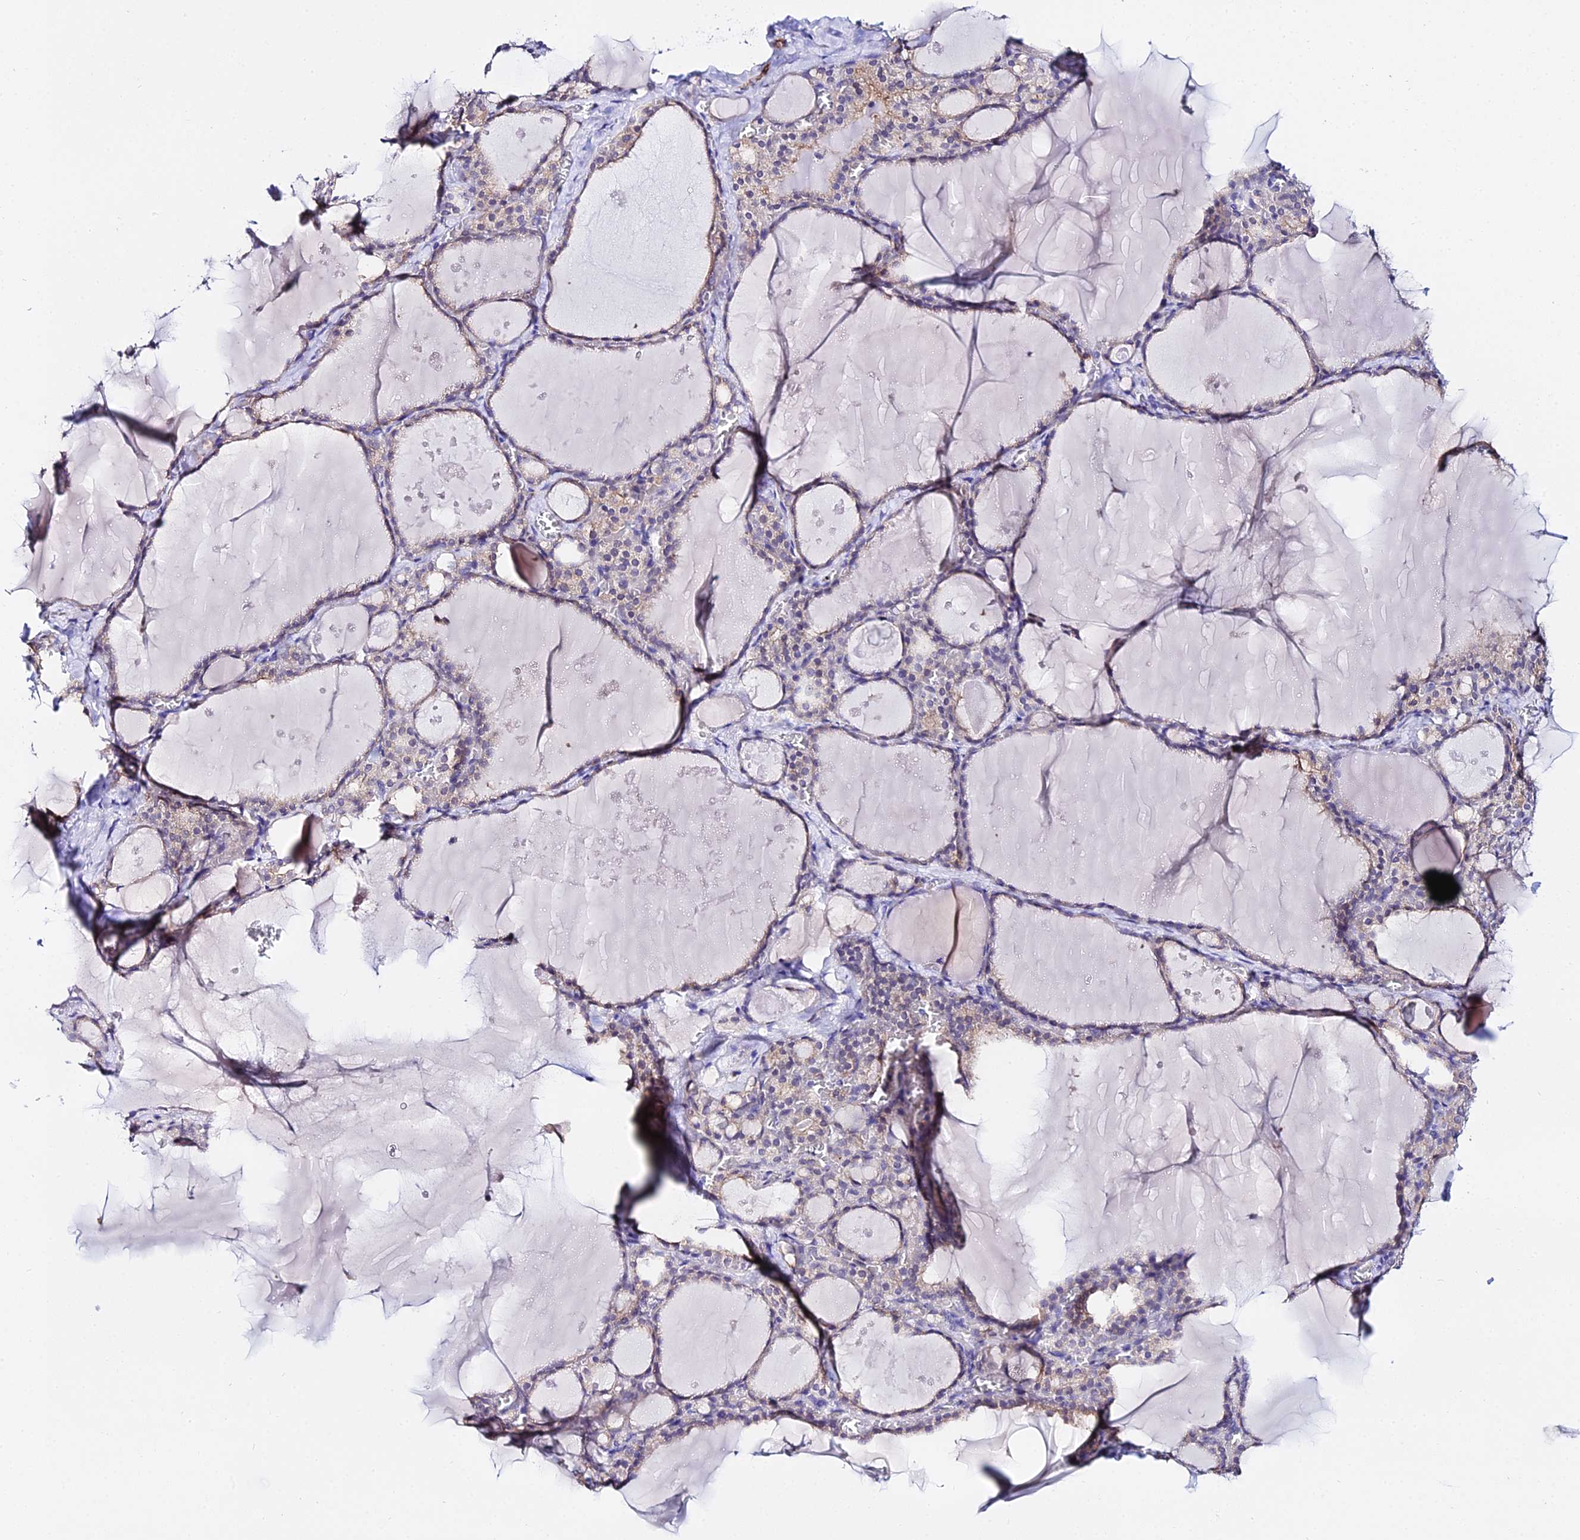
{"staining": {"intensity": "weak", "quantity": "25%-75%", "location": "cytoplasmic/membranous"}, "tissue": "thyroid gland", "cell_type": "Glandular cells", "image_type": "normal", "snomed": [{"axis": "morphology", "description": "Normal tissue, NOS"}, {"axis": "topography", "description": "Thyroid gland"}], "caption": "Weak cytoplasmic/membranous positivity is appreciated in about 25%-75% of glandular cells in normal thyroid gland. (Stains: DAB in brown, nuclei in blue, Microscopy: brightfield microscopy at high magnification).", "gene": "ATG16L2", "patient": {"sex": "male", "age": 56}}